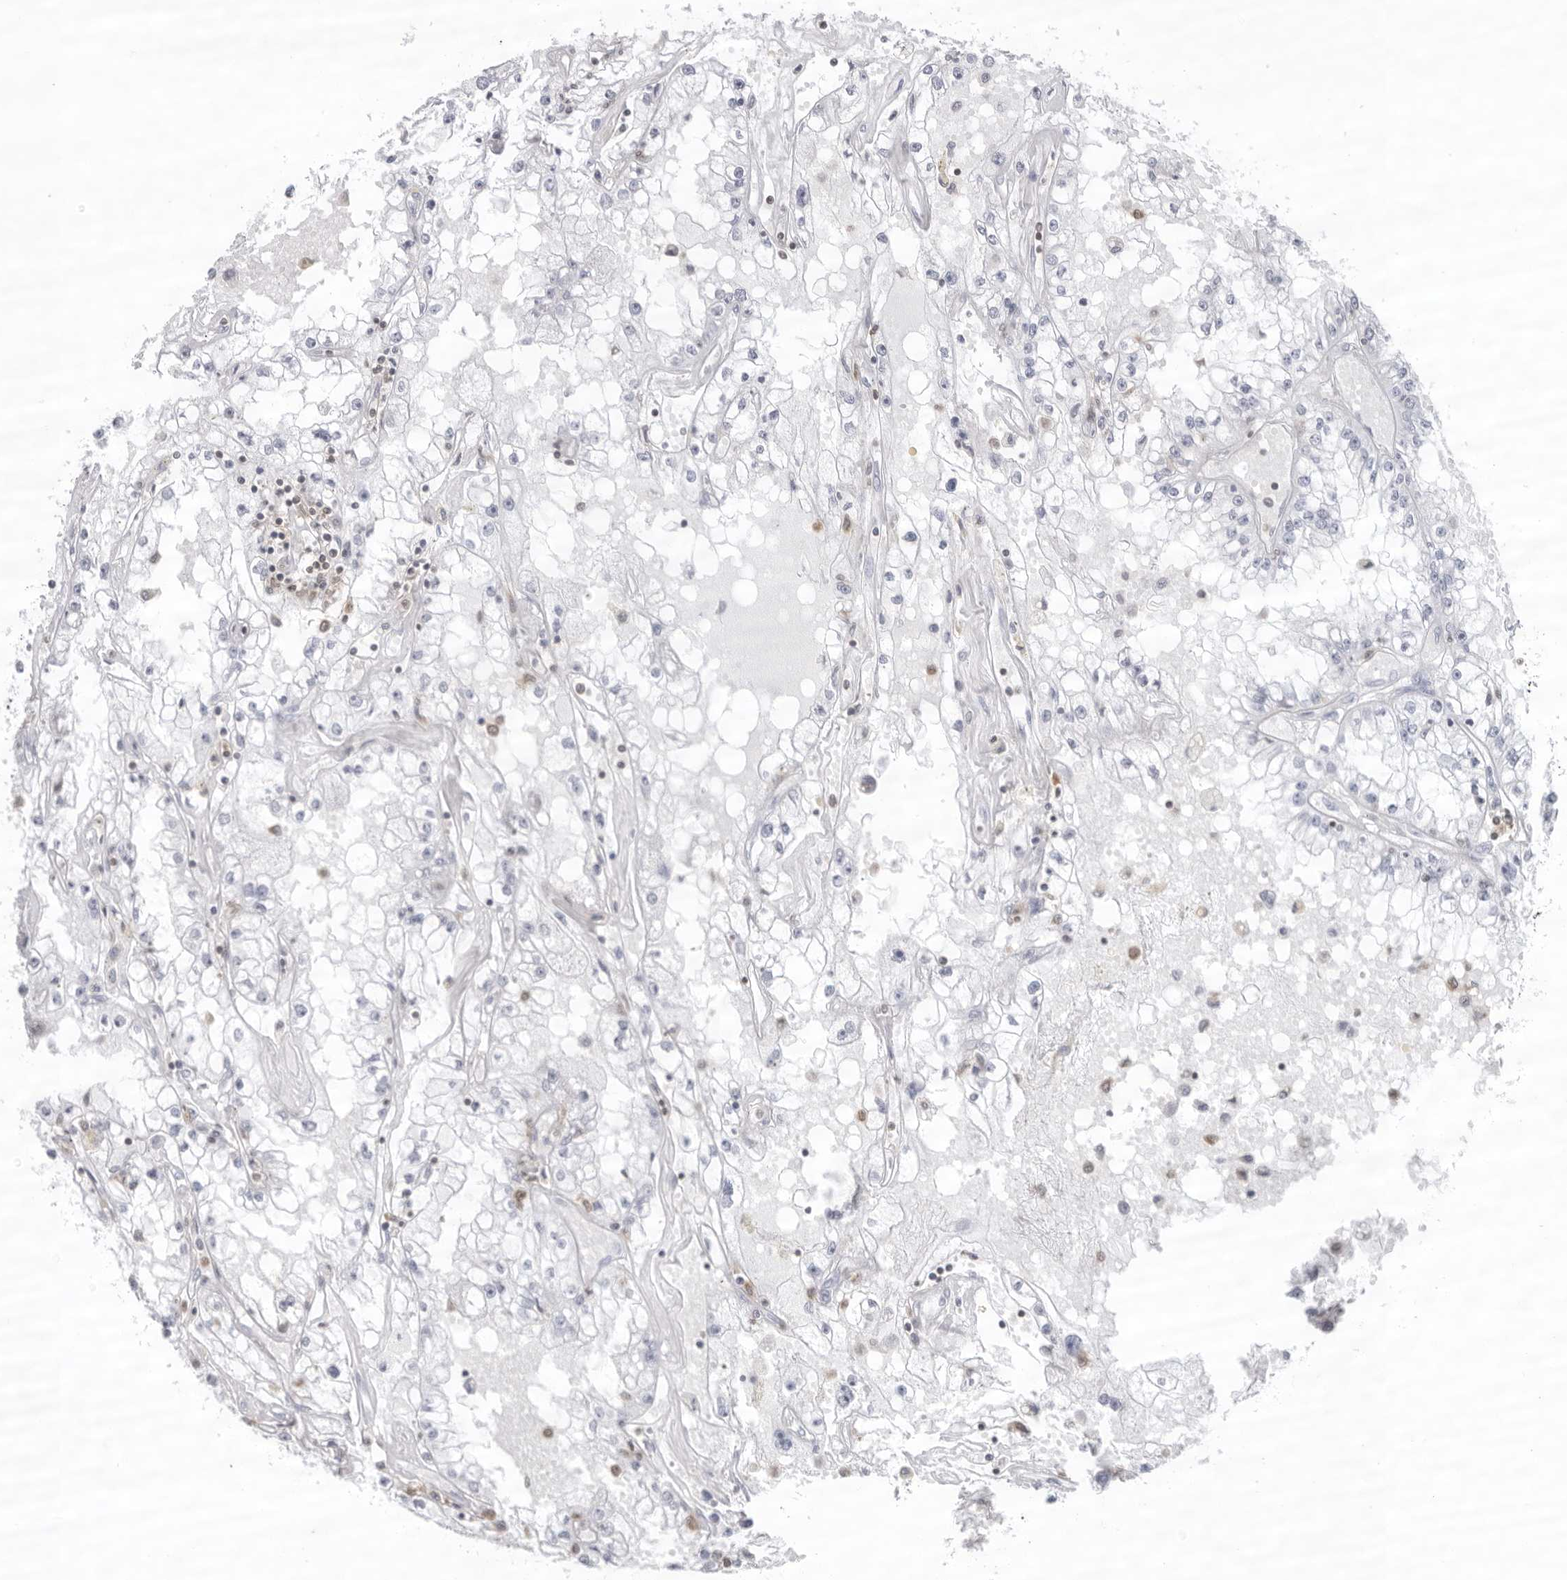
{"staining": {"intensity": "negative", "quantity": "none", "location": "none"}, "tissue": "renal cancer", "cell_type": "Tumor cells", "image_type": "cancer", "snomed": [{"axis": "morphology", "description": "Adenocarcinoma, NOS"}, {"axis": "topography", "description": "Kidney"}], "caption": "Adenocarcinoma (renal) was stained to show a protein in brown. There is no significant expression in tumor cells.", "gene": "FMNL1", "patient": {"sex": "male", "age": 56}}